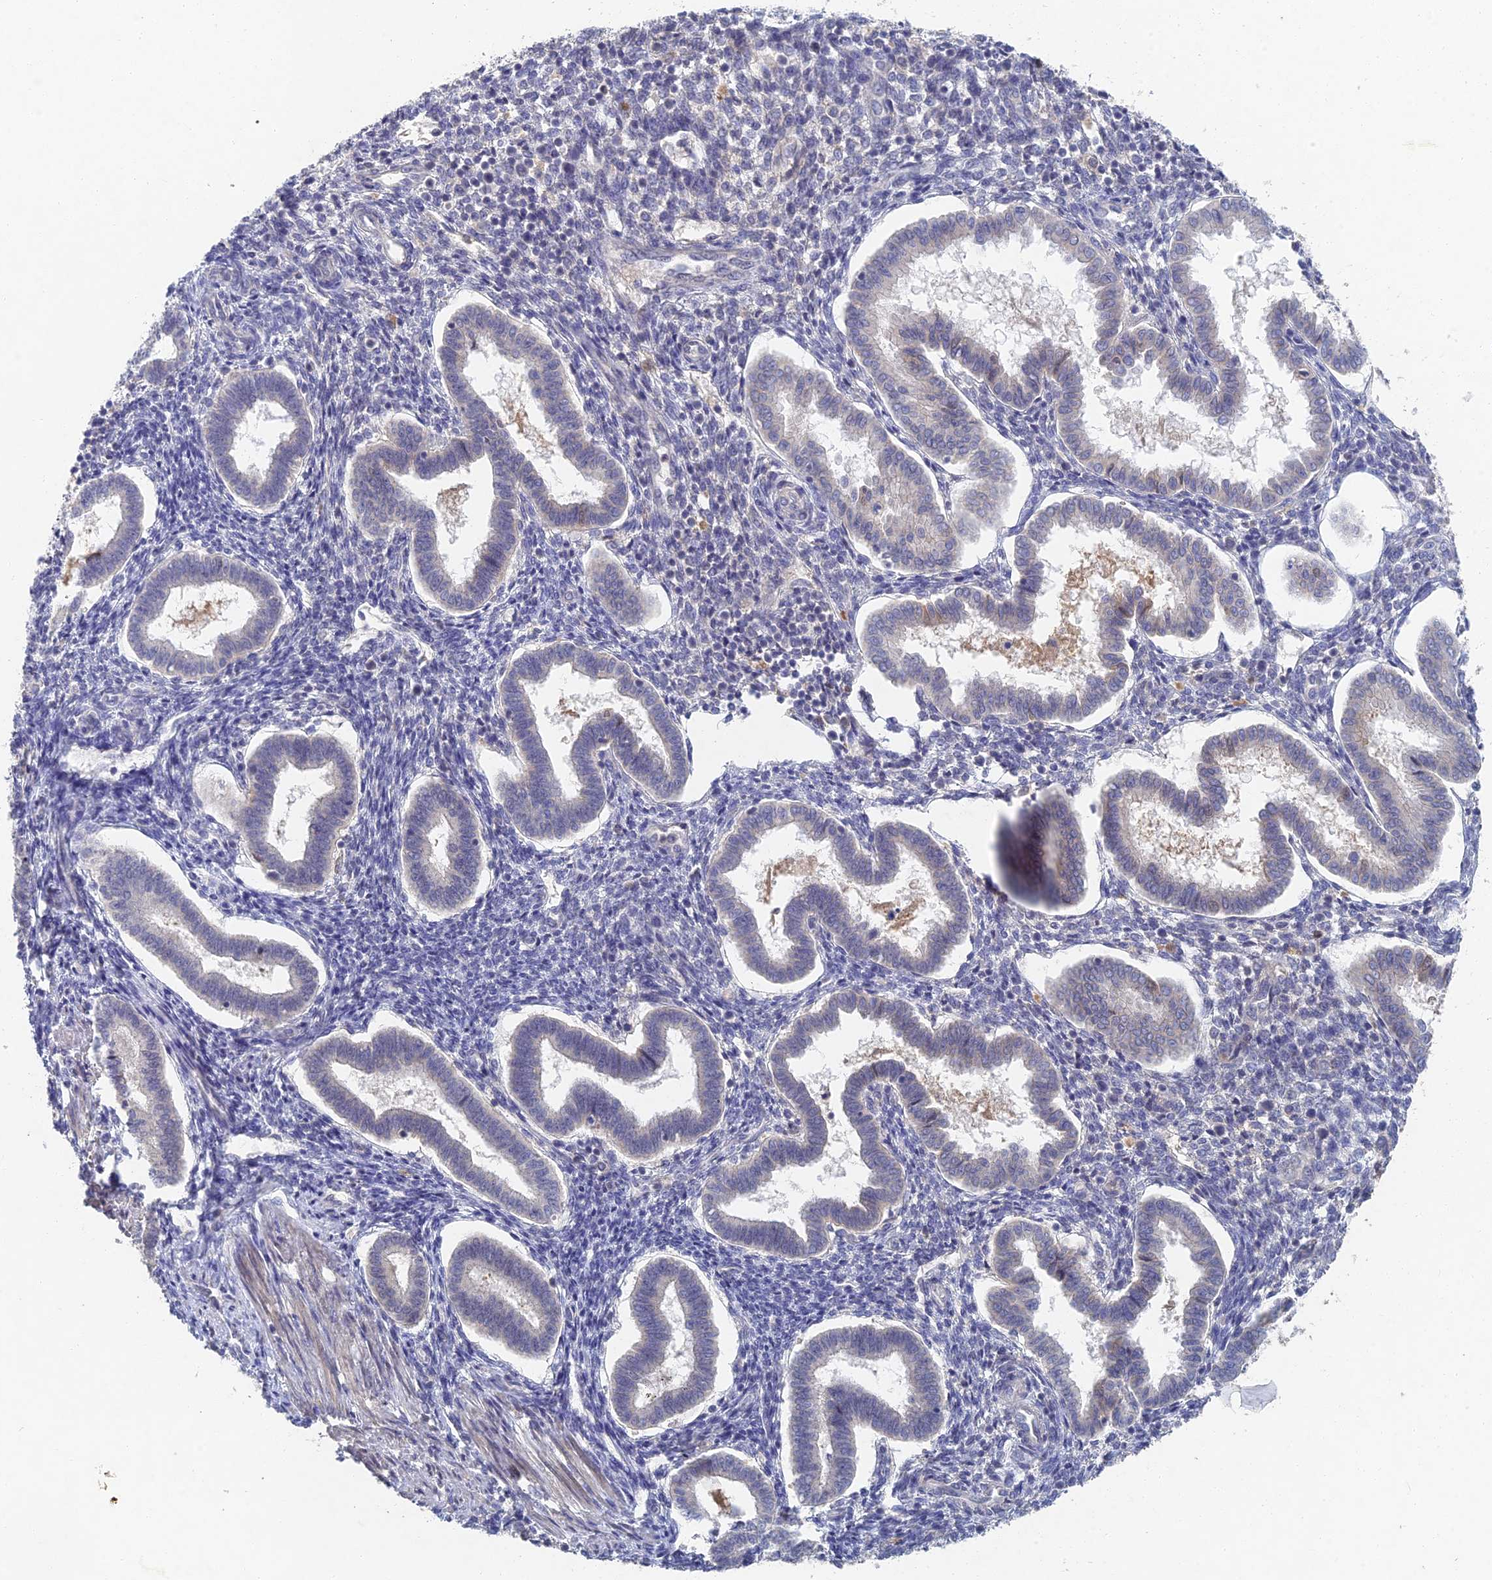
{"staining": {"intensity": "negative", "quantity": "none", "location": "none"}, "tissue": "endometrium", "cell_type": "Cells in endometrial stroma", "image_type": "normal", "snomed": [{"axis": "morphology", "description": "Normal tissue, NOS"}, {"axis": "topography", "description": "Endometrium"}], "caption": "Benign endometrium was stained to show a protein in brown. There is no significant expression in cells in endometrial stroma. The staining was performed using DAB (3,3'-diaminobenzidine) to visualize the protein expression in brown, while the nuclei were stained in blue with hematoxylin (Magnification: 20x).", "gene": "GNA15", "patient": {"sex": "female", "age": 24}}